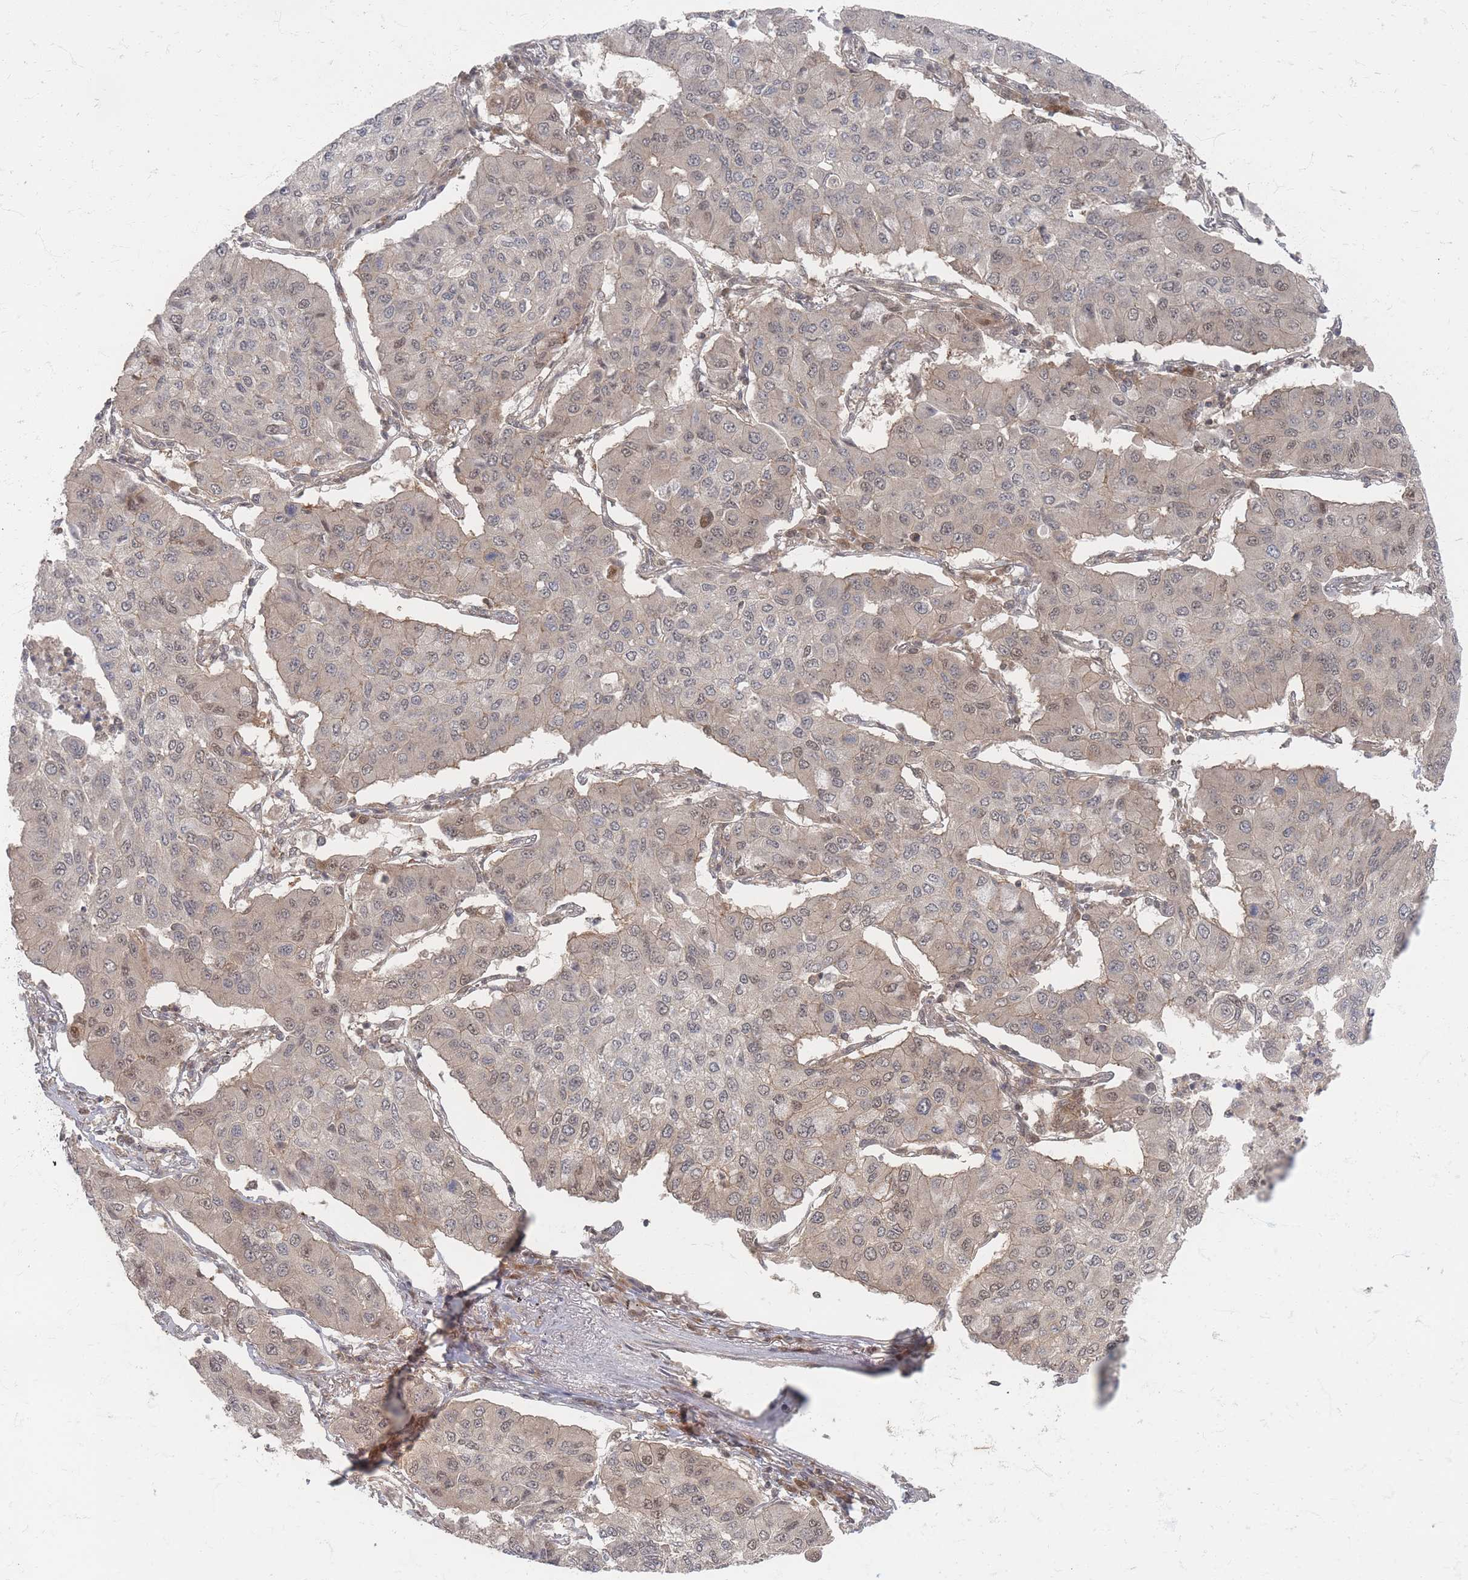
{"staining": {"intensity": "weak", "quantity": "25%-75%", "location": "nuclear"}, "tissue": "lung cancer", "cell_type": "Tumor cells", "image_type": "cancer", "snomed": [{"axis": "morphology", "description": "Squamous cell carcinoma, NOS"}, {"axis": "topography", "description": "Lung"}], "caption": "Protein staining of lung cancer (squamous cell carcinoma) tissue demonstrates weak nuclear expression in about 25%-75% of tumor cells.", "gene": "PSMD9", "patient": {"sex": "male", "age": 74}}